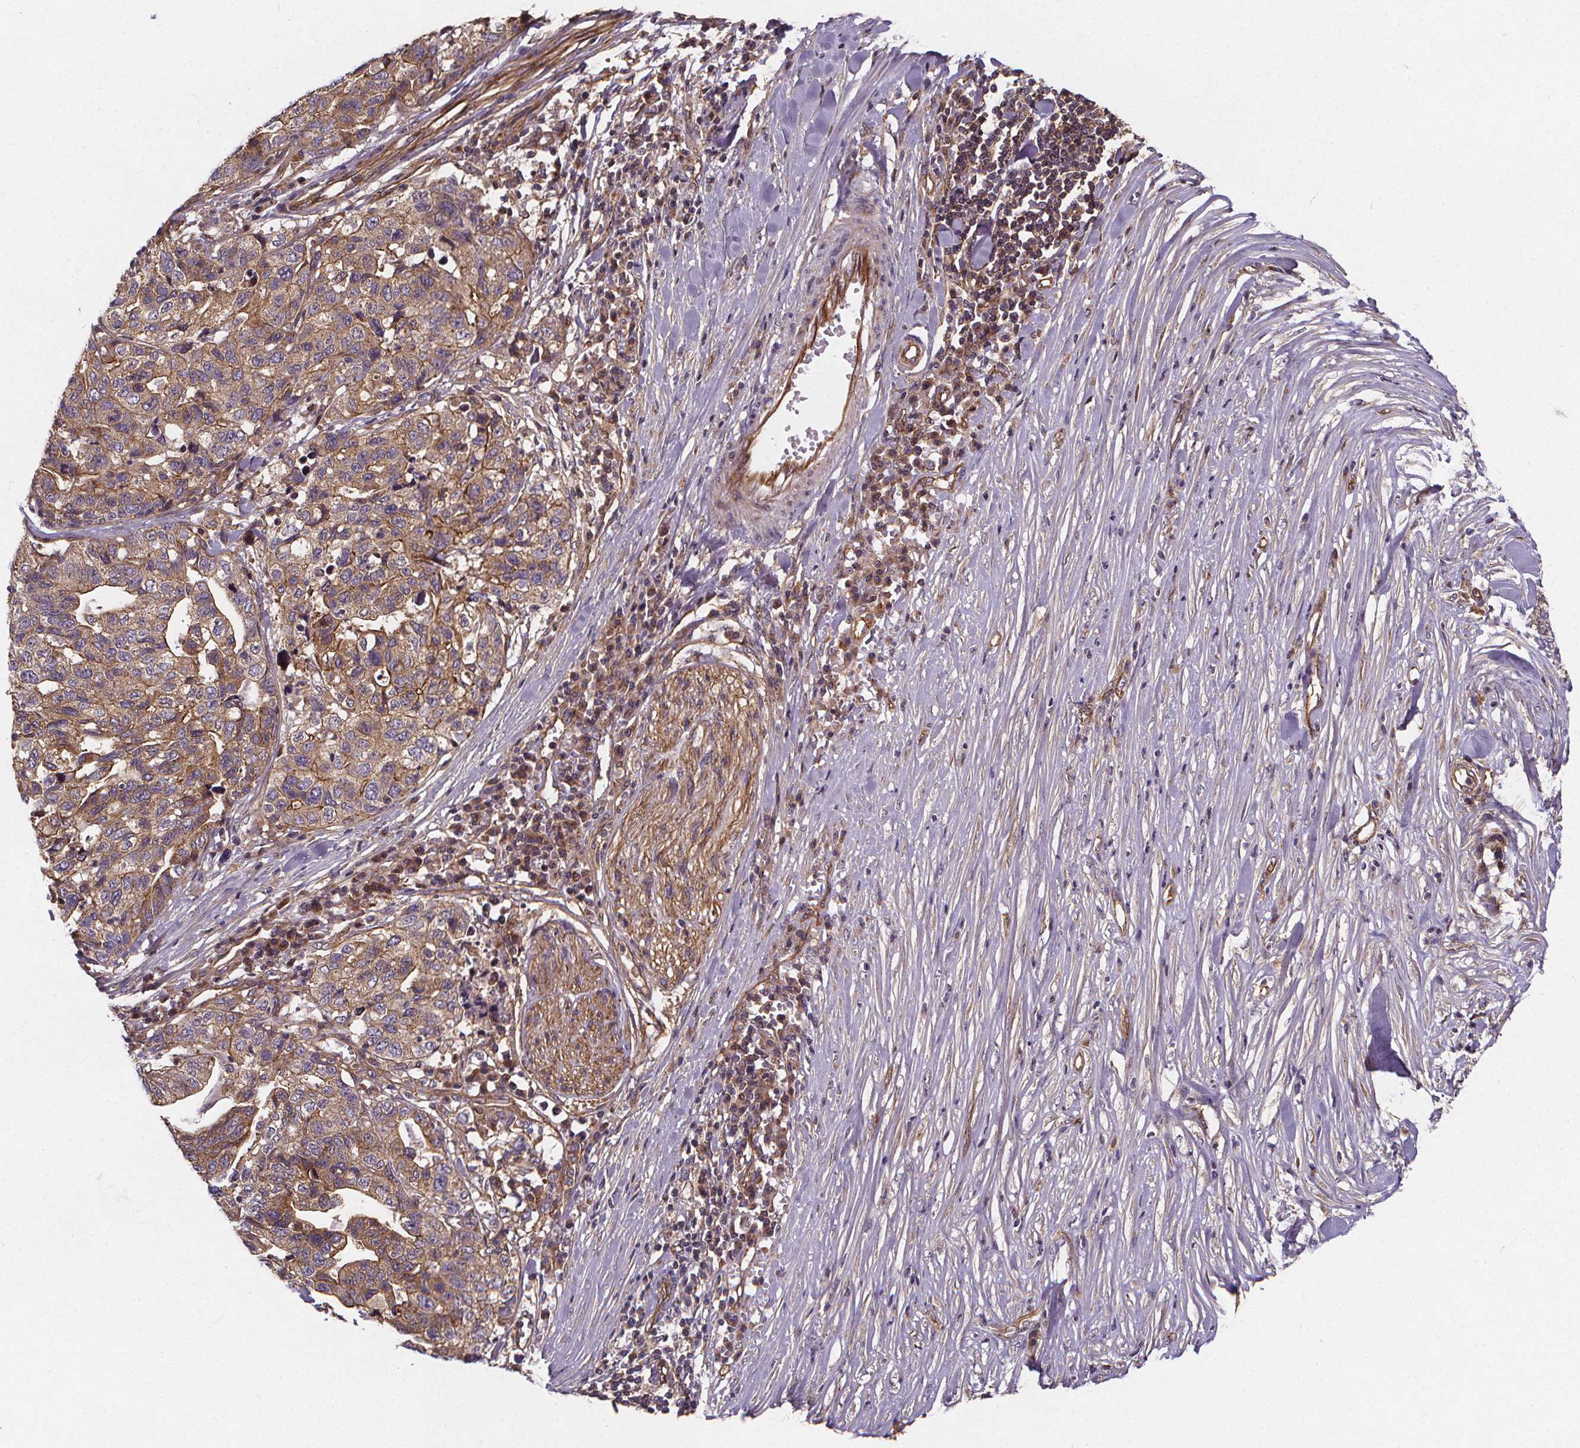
{"staining": {"intensity": "moderate", "quantity": ">75%", "location": "cytoplasmic/membranous"}, "tissue": "stomach cancer", "cell_type": "Tumor cells", "image_type": "cancer", "snomed": [{"axis": "morphology", "description": "Adenocarcinoma, NOS"}, {"axis": "topography", "description": "Stomach, upper"}], "caption": "Immunohistochemistry histopathology image of human stomach cancer (adenocarcinoma) stained for a protein (brown), which shows medium levels of moderate cytoplasmic/membranous expression in about >75% of tumor cells.", "gene": "CLINT1", "patient": {"sex": "female", "age": 67}}